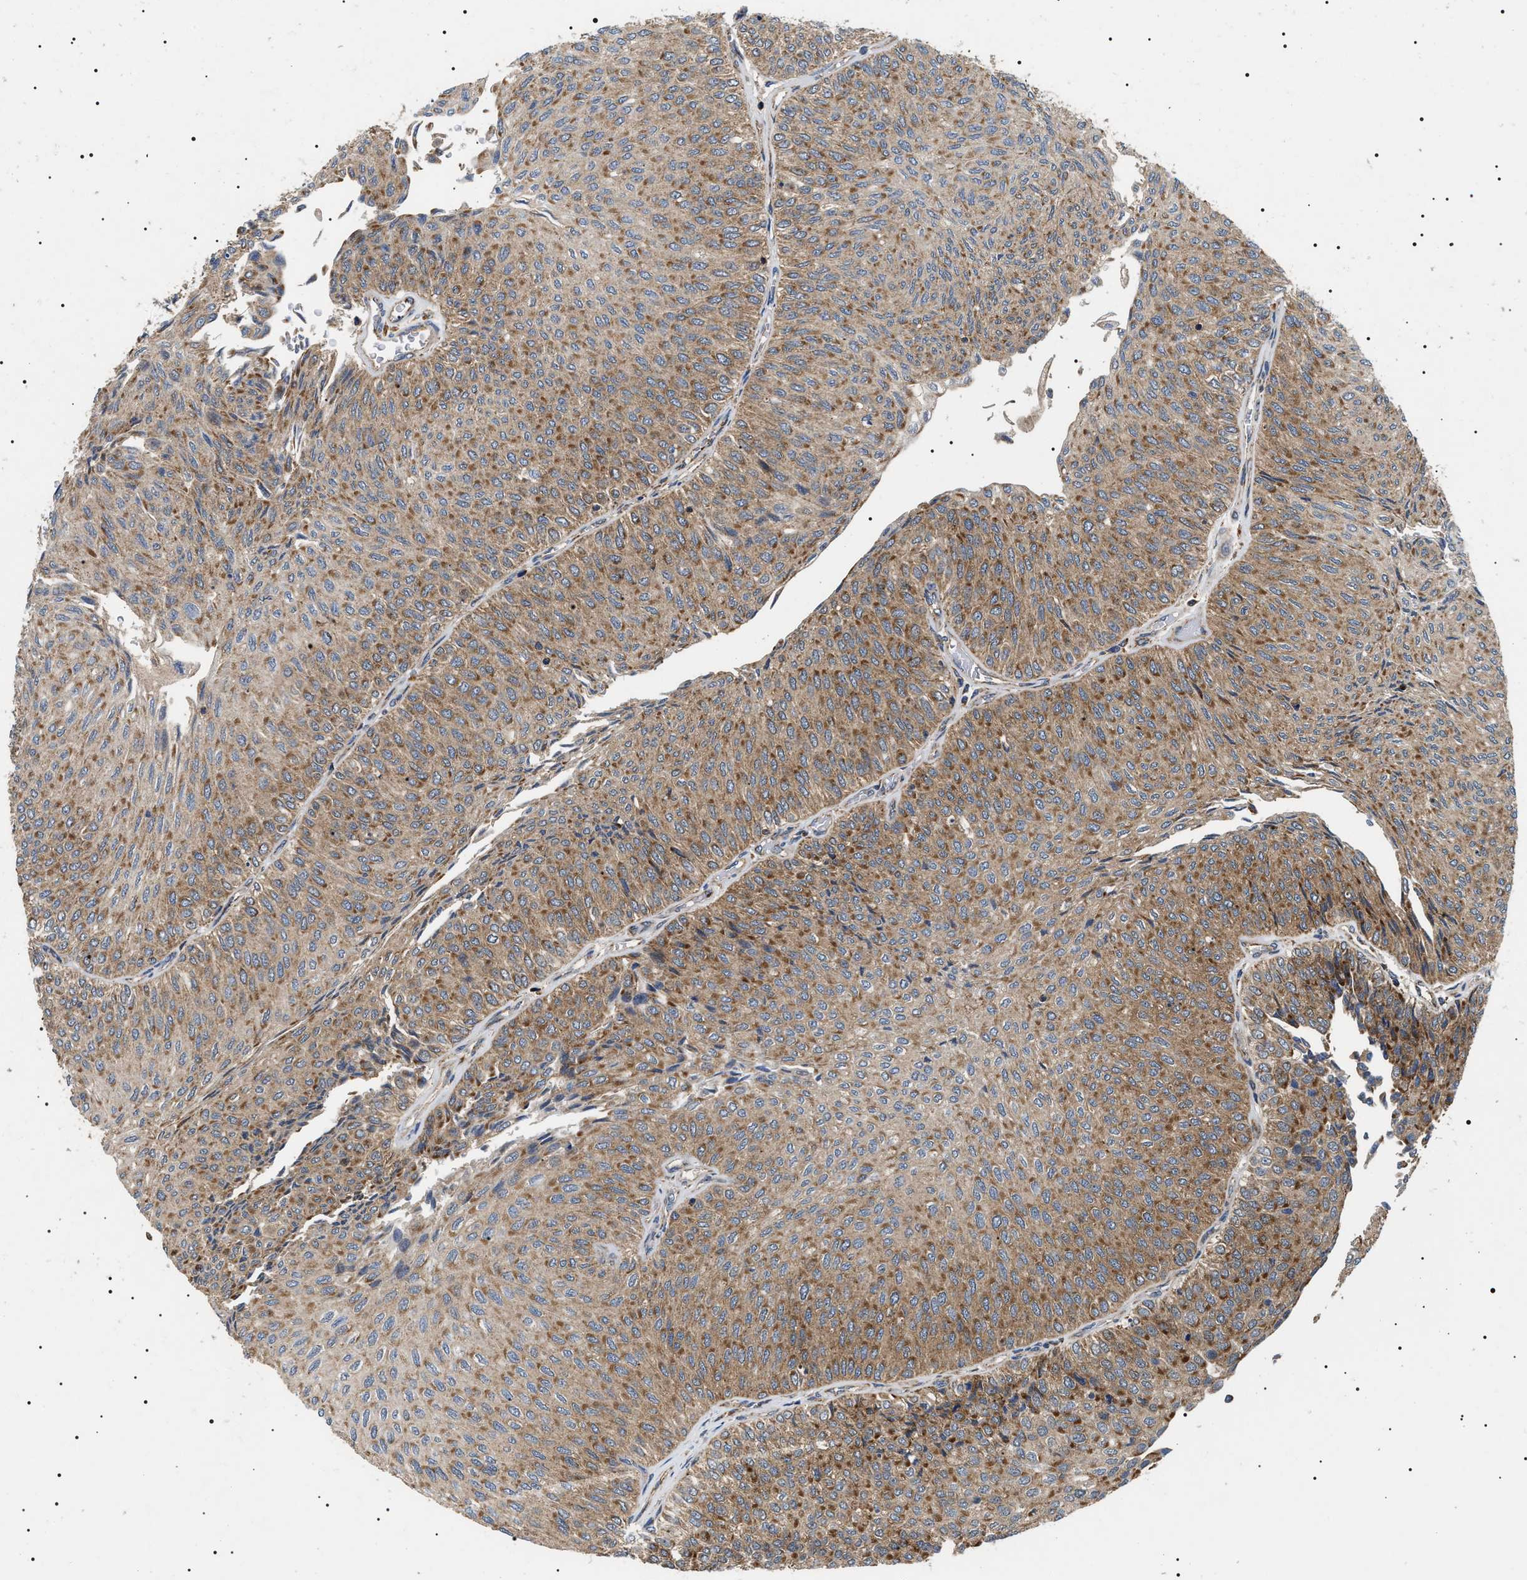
{"staining": {"intensity": "moderate", "quantity": ">75%", "location": "cytoplasmic/membranous"}, "tissue": "urothelial cancer", "cell_type": "Tumor cells", "image_type": "cancer", "snomed": [{"axis": "morphology", "description": "Urothelial carcinoma, Low grade"}, {"axis": "topography", "description": "Urinary bladder"}], "caption": "Immunohistochemistry (IHC) of low-grade urothelial carcinoma shows medium levels of moderate cytoplasmic/membranous positivity in about >75% of tumor cells.", "gene": "OXSM", "patient": {"sex": "male", "age": 78}}